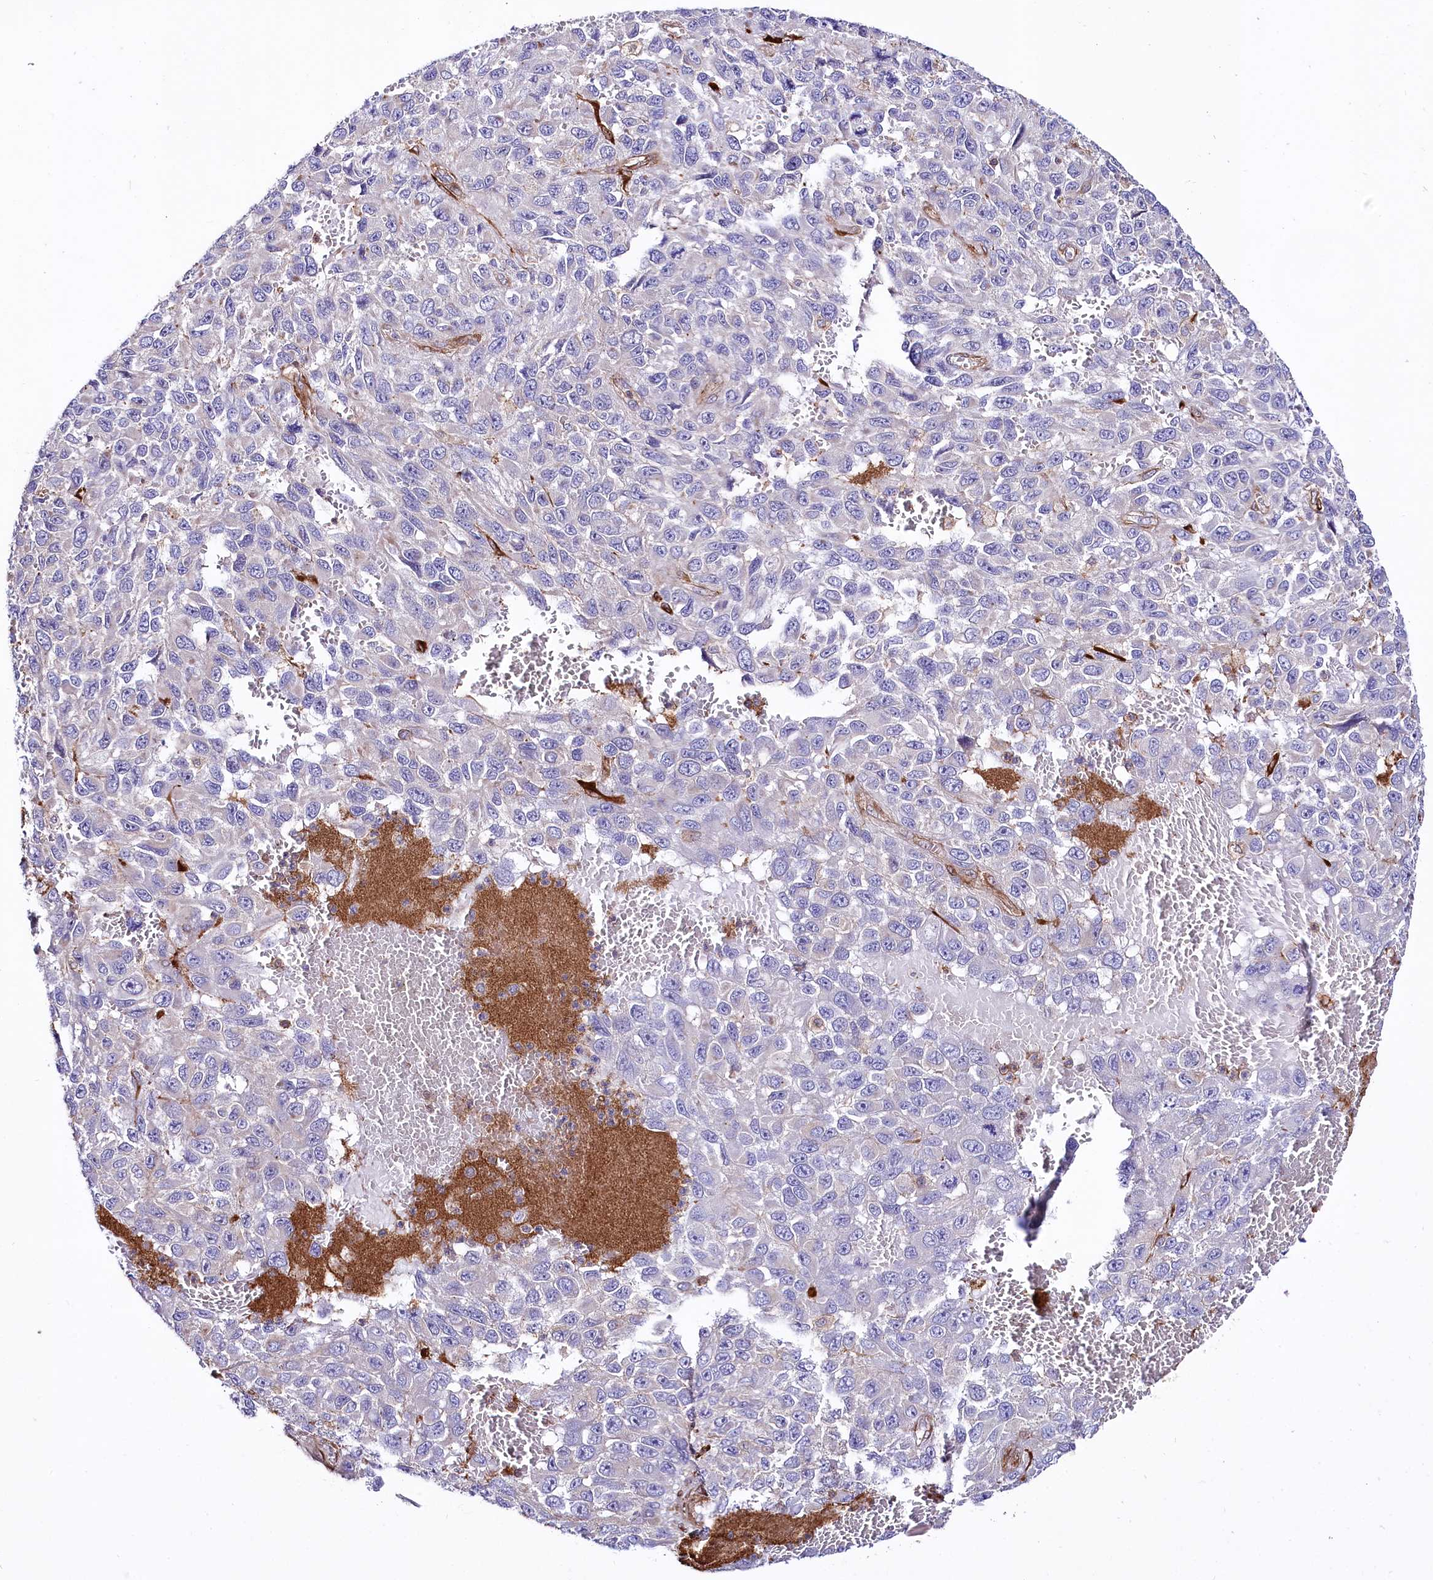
{"staining": {"intensity": "negative", "quantity": "none", "location": "none"}, "tissue": "melanoma", "cell_type": "Tumor cells", "image_type": "cancer", "snomed": [{"axis": "morphology", "description": "Normal tissue, NOS"}, {"axis": "morphology", "description": "Malignant melanoma, NOS"}, {"axis": "topography", "description": "Skin"}], "caption": "Melanoma stained for a protein using immunohistochemistry reveals no expression tumor cells.", "gene": "FCHSD2", "patient": {"sex": "female", "age": 96}}